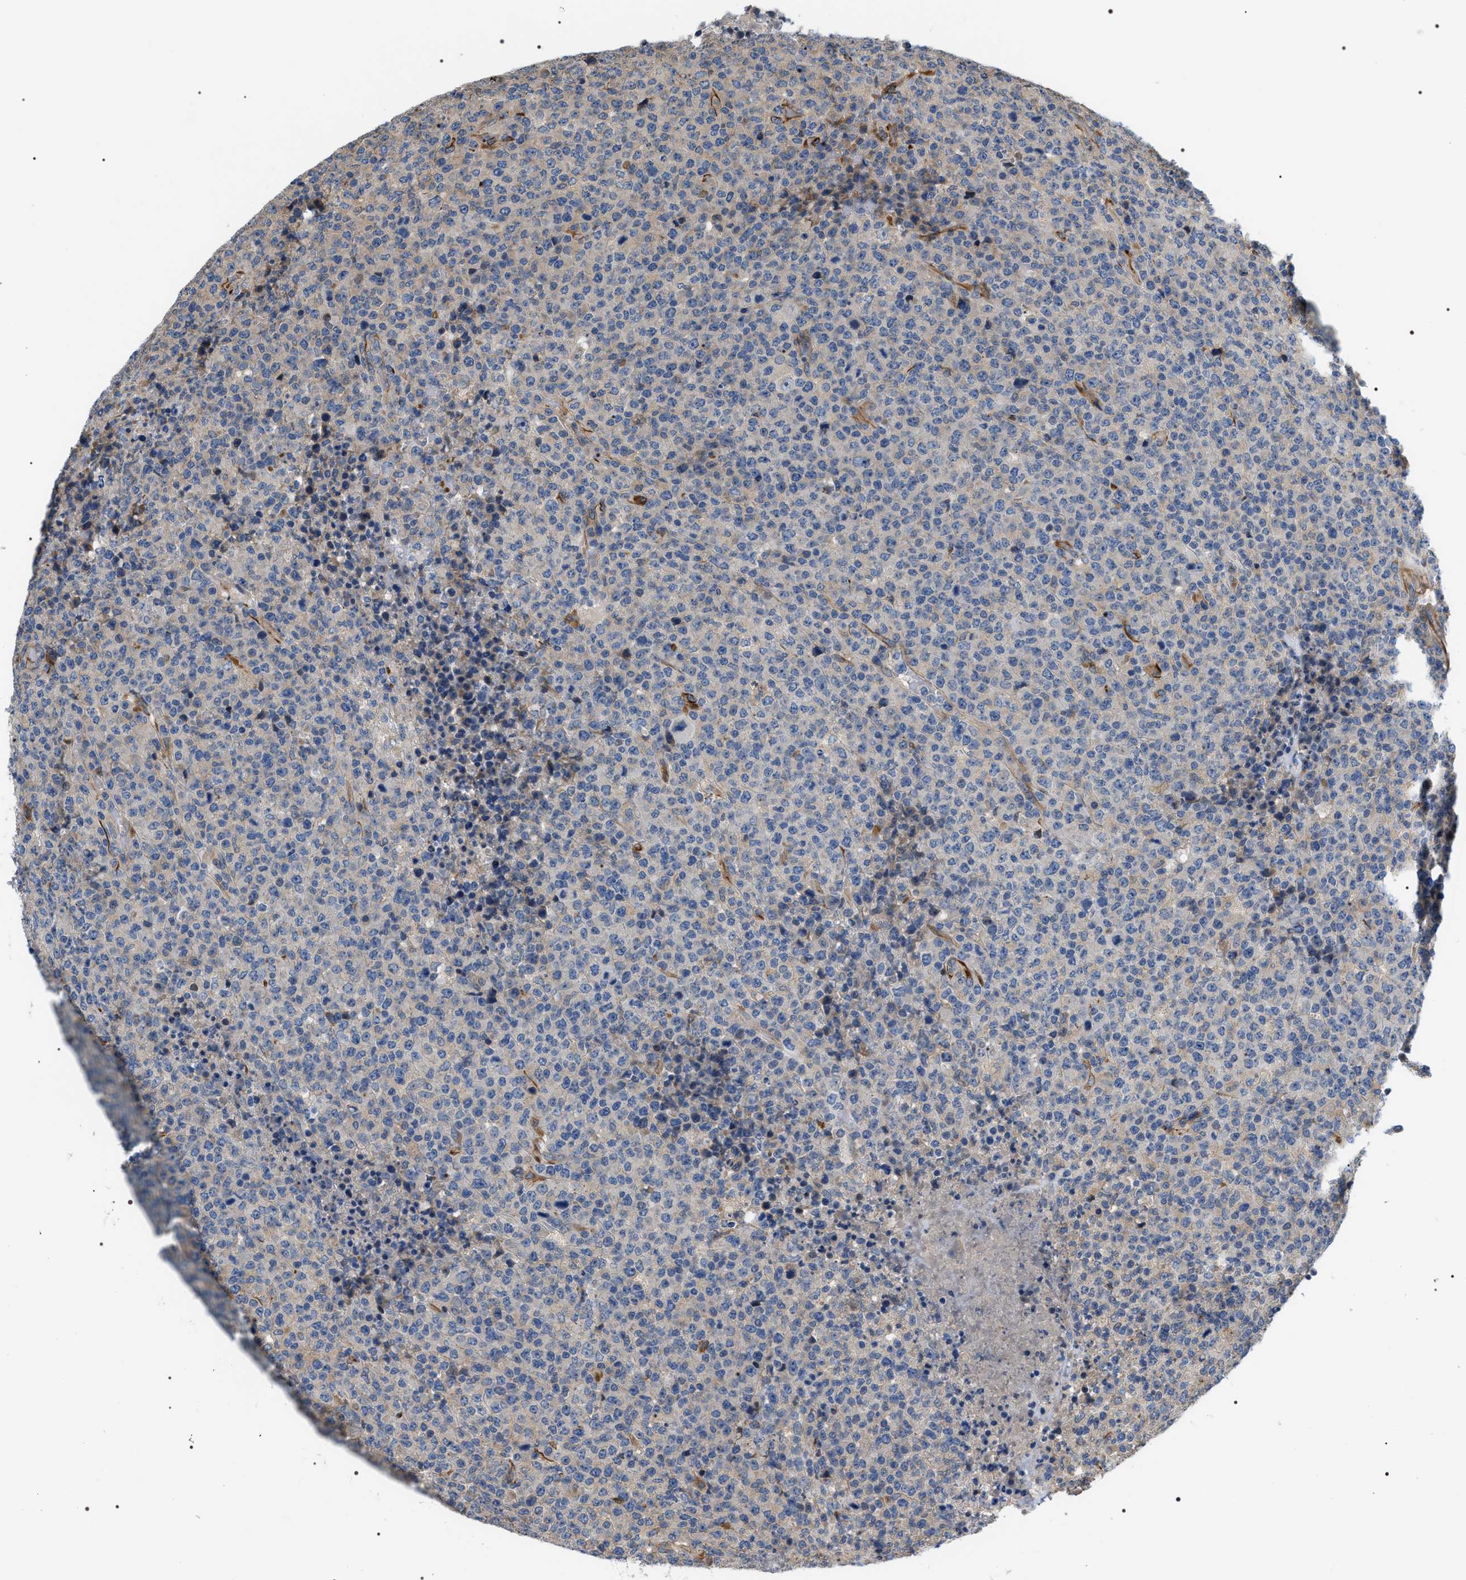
{"staining": {"intensity": "negative", "quantity": "none", "location": "none"}, "tissue": "lymphoma", "cell_type": "Tumor cells", "image_type": "cancer", "snomed": [{"axis": "morphology", "description": "Malignant lymphoma, non-Hodgkin's type, High grade"}, {"axis": "topography", "description": "Lymph node"}], "caption": "High magnification brightfield microscopy of lymphoma stained with DAB (3,3'-diaminobenzidine) (brown) and counterstained with hematoxylin (blue): tumor cells show no significant positivity.", "gene": "PKD1L1", "patient": {"sex": "male", "age": 13}}